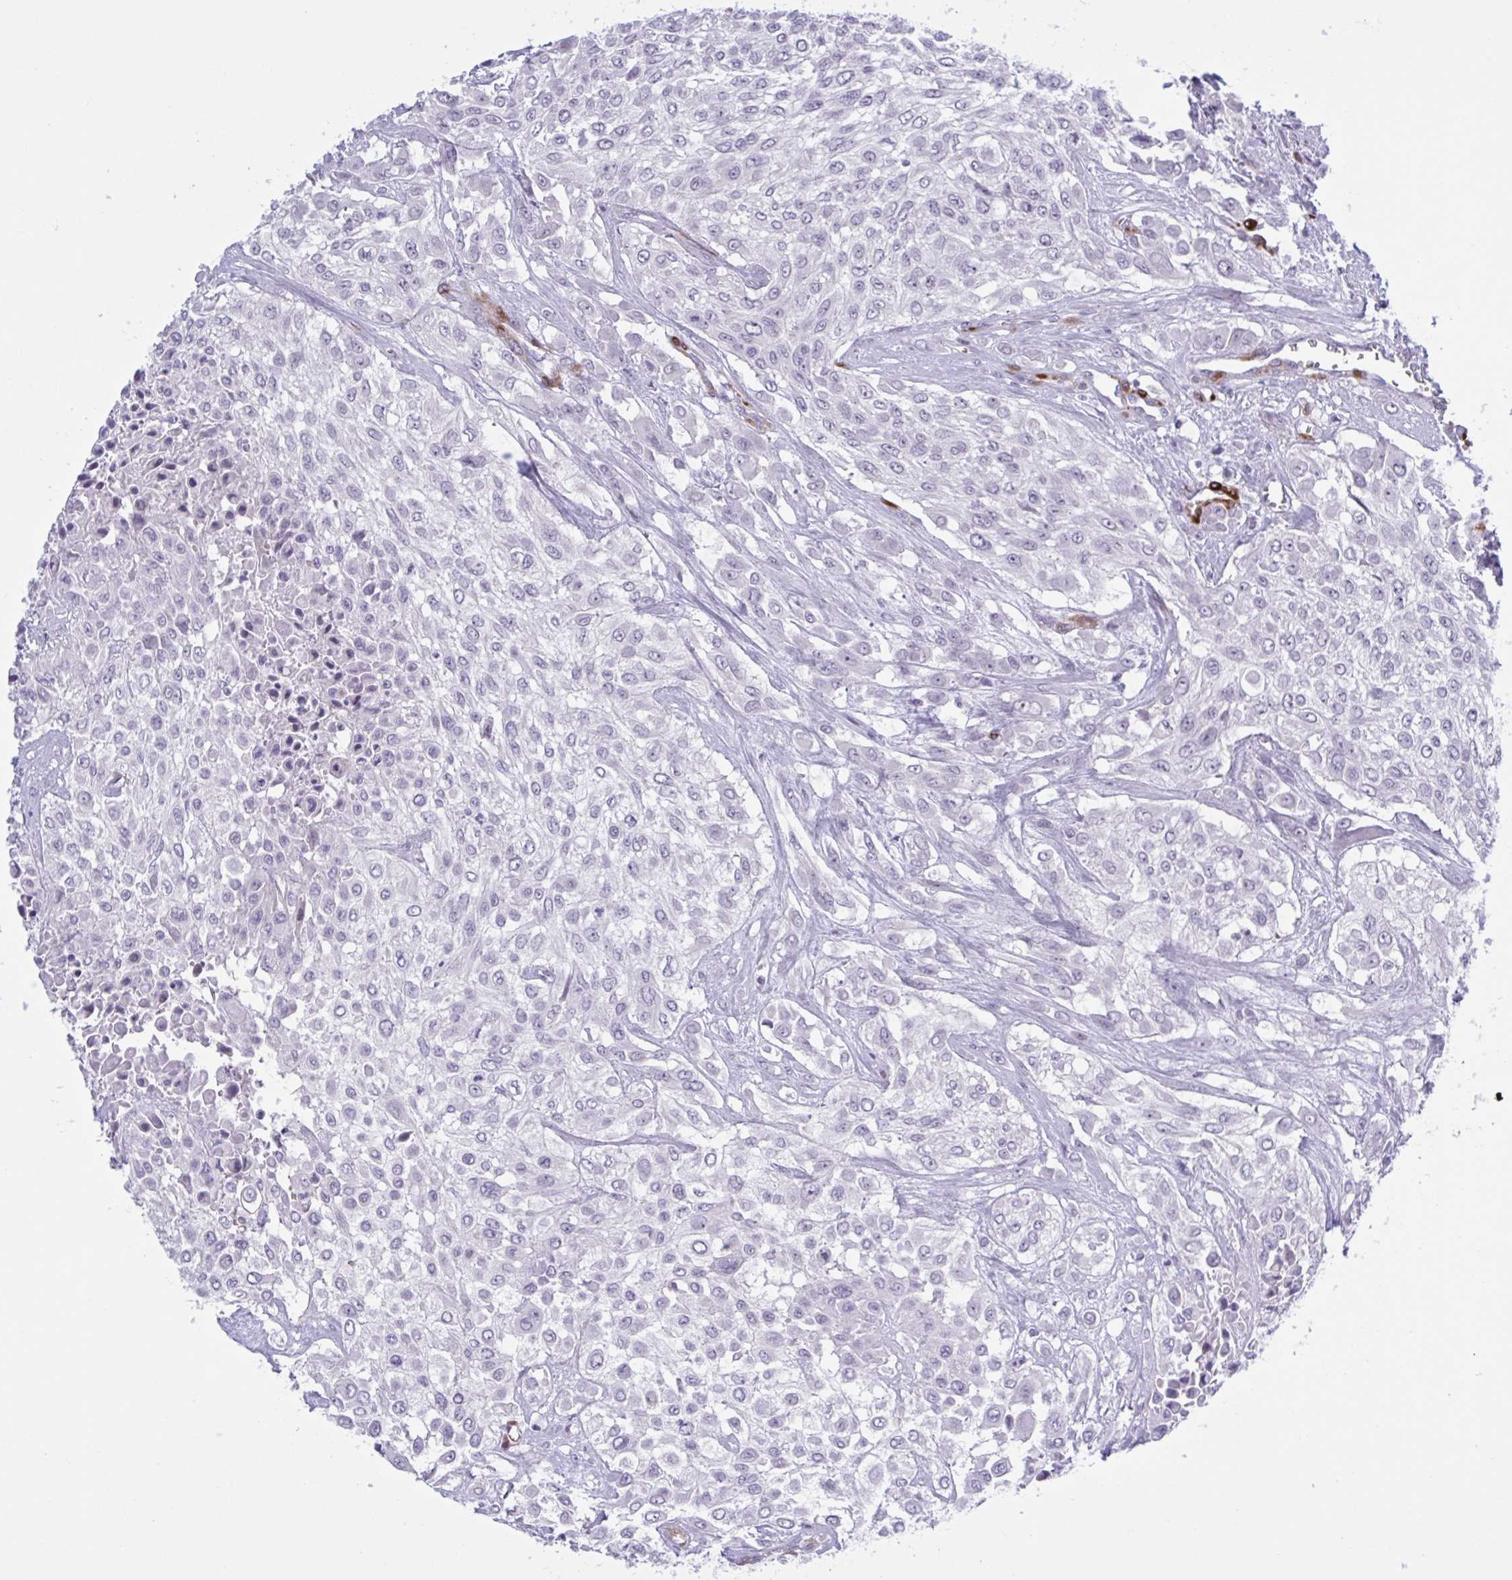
{"staining": {"intensity": "negative", "quantity": "none", "location": "none"}, "tissue": "urothelial cancer", "cell_type": "Tumor cells", "image_type": "cancer", "snomed": [{"axis": "morphology", "description": "Urothelial carcinoma, High grade"}, {"axis": "topography", "description": "Urinary bladder"}], "caption": "DAB (3,3'-diaminobenzidine) immunohistochemical staining of human urothelial carcinoma (high-grade) reveals no significant positivity in tumor cells.", "gene": "HSD11B2", "patient": {"sex": "male", "age": 57}}